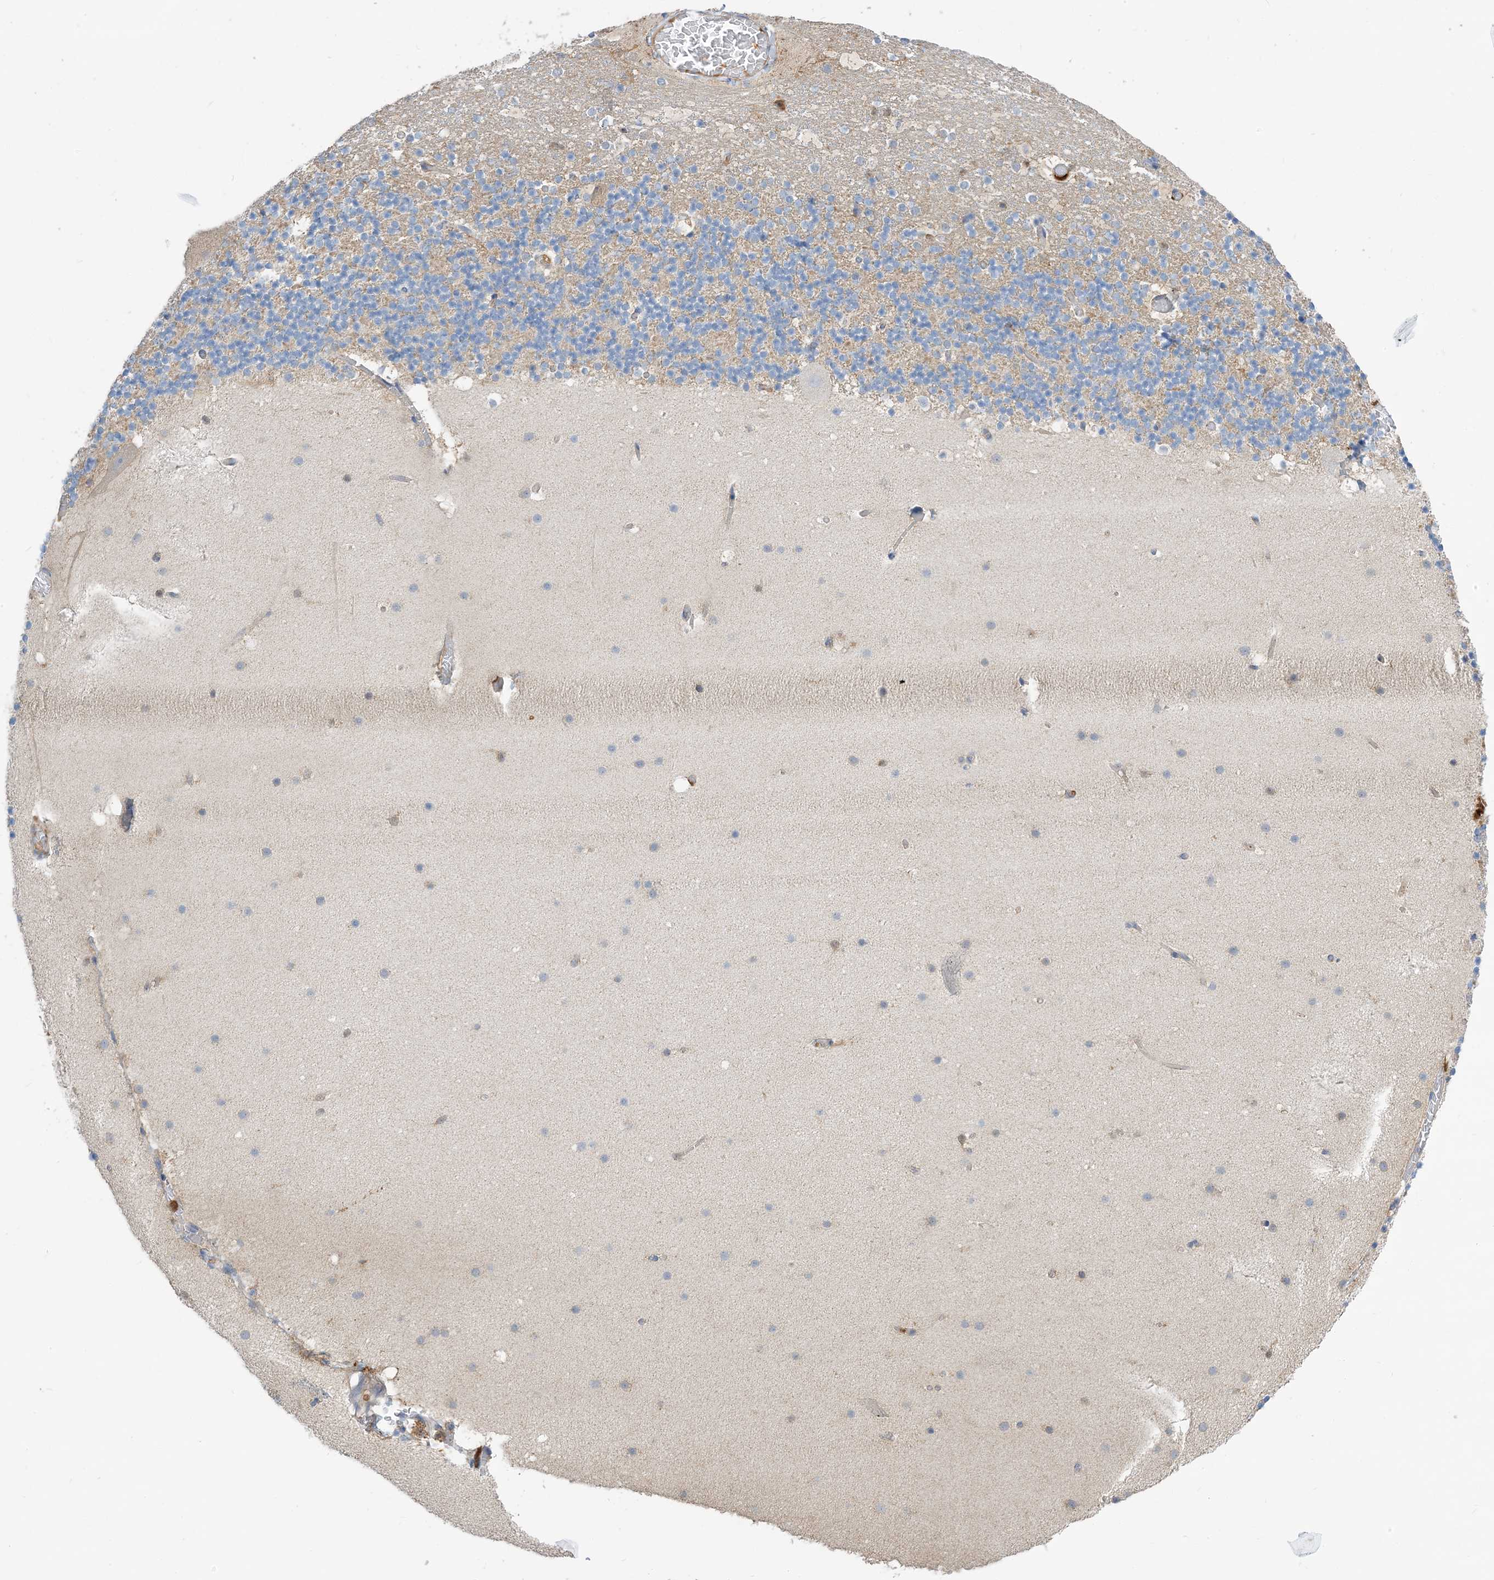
{"staining": {"intensity": "weak", "quantity": "25%-75%", "location": "cytoplasmic/membranous"}, "tissue": "cerebellum", "cell_type": "Cells in granular layer", "image_type": "normal", "snomed": [{"axis": "morphology", "description": "Normal tissue, NOS"}, {"axis": "topography", "description": "Cerebellum"}], "caption": "Protein expression by immunohistochemistry displays weak cytoplasmic/membranous positivity in approximately 25%-75% of cells in granular layer in unremarkable cerebellum.", "gene": "NAGK", "patient": {"sex": "male", "age": 57}}